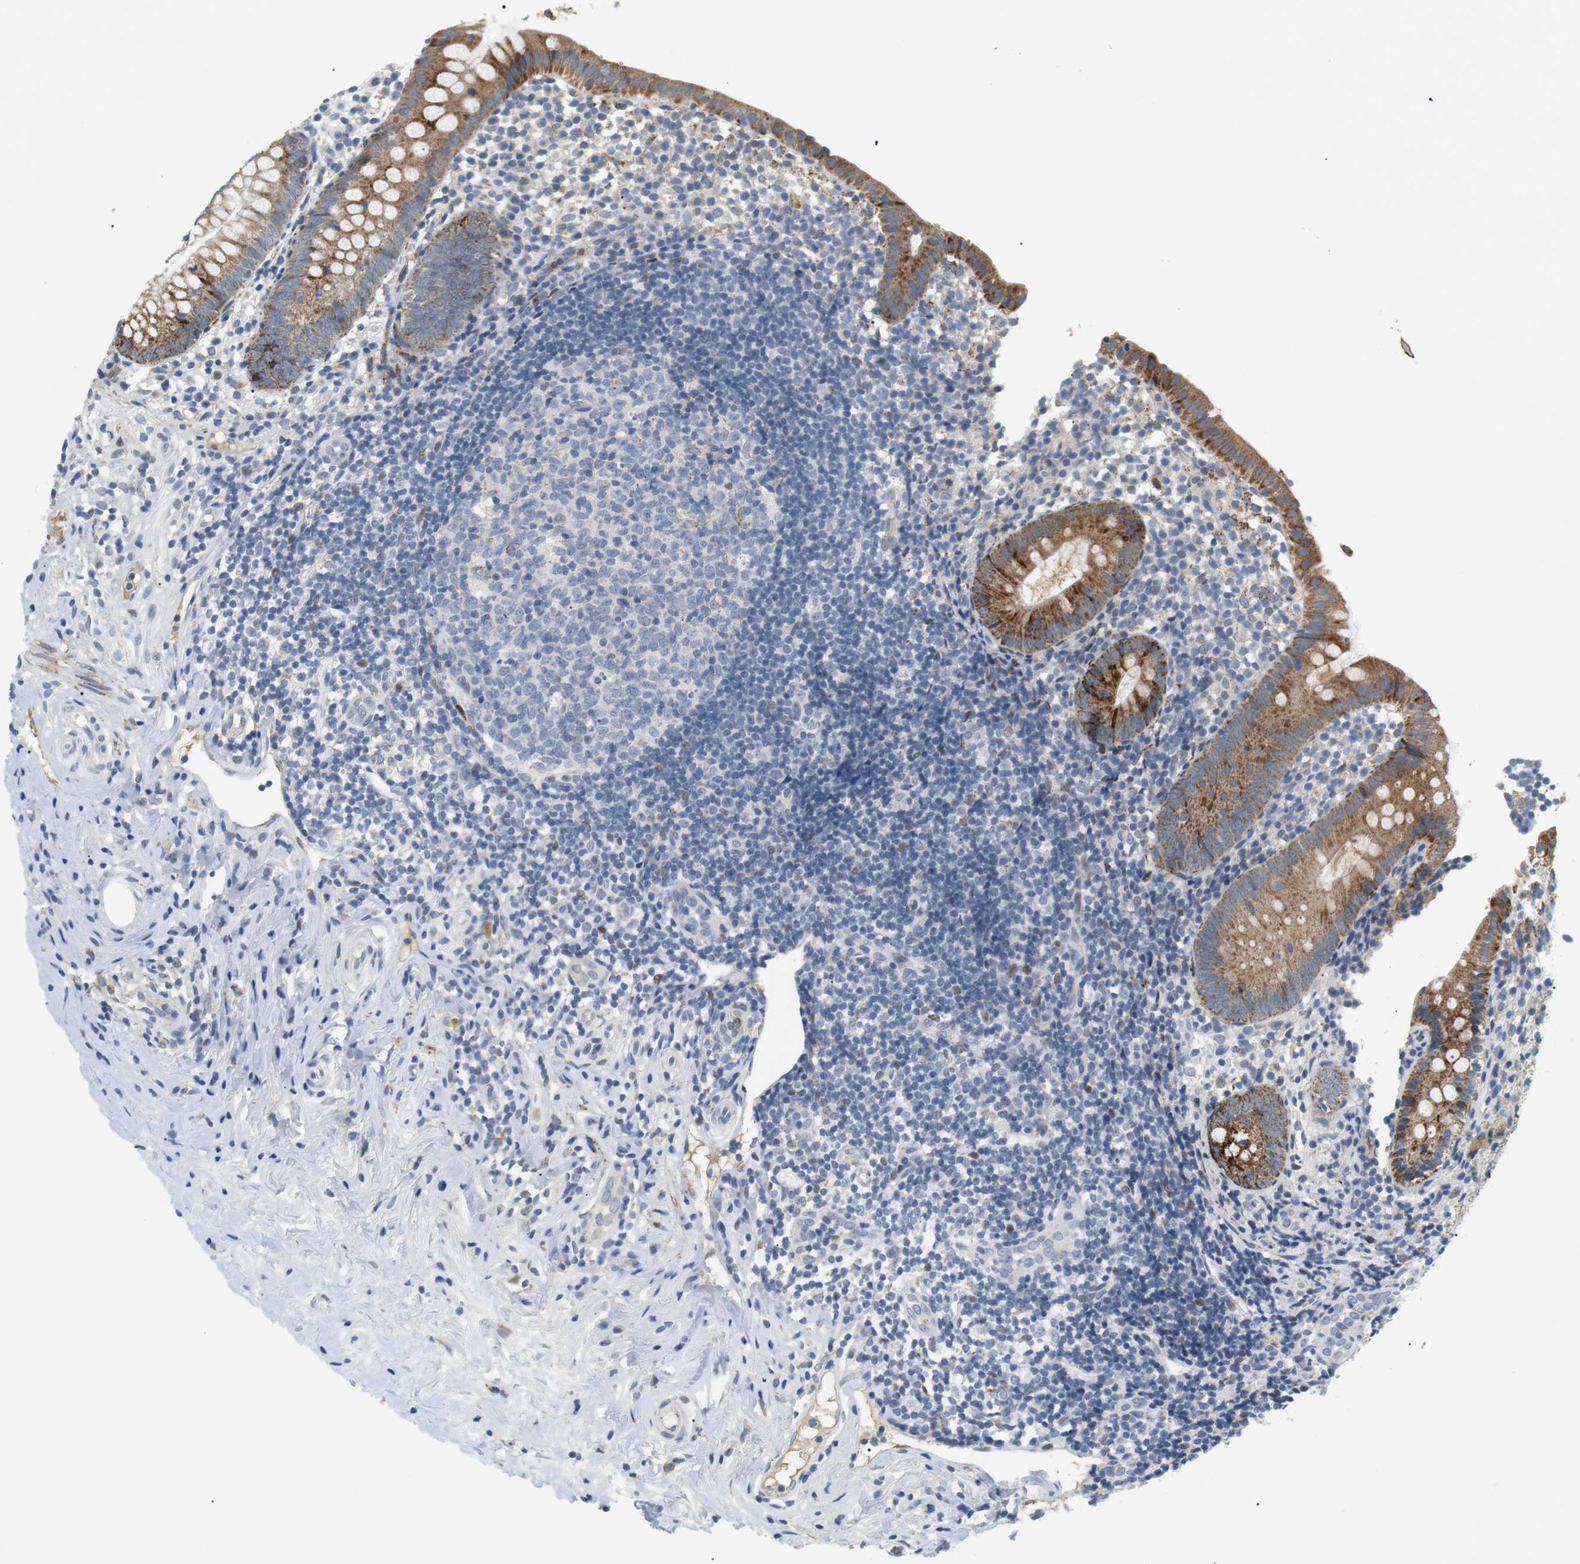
{"staining": {"intensity": "moderate", "quantity": ">75%", "location": "cytoplasmic/membranous"}, "tissue": "appendix", "cell_type": "Glandular cells", "image_type": "normal", "snomed": [{"axis": "morphology", "description": "Normal tissue, NOS"}, {"axis": "topography", "description": "Appendix"}], "caption": "Immunohistochemistry (IHC) (DAB (3,3'-diaminobenzidine)) staining of unremarkable appendix shows moderate cytoplasmic/membranous protein positivity in about >75% of glandular cells.", "gene": "CD300E", "patient": {"sex": "female", "age": 20}}